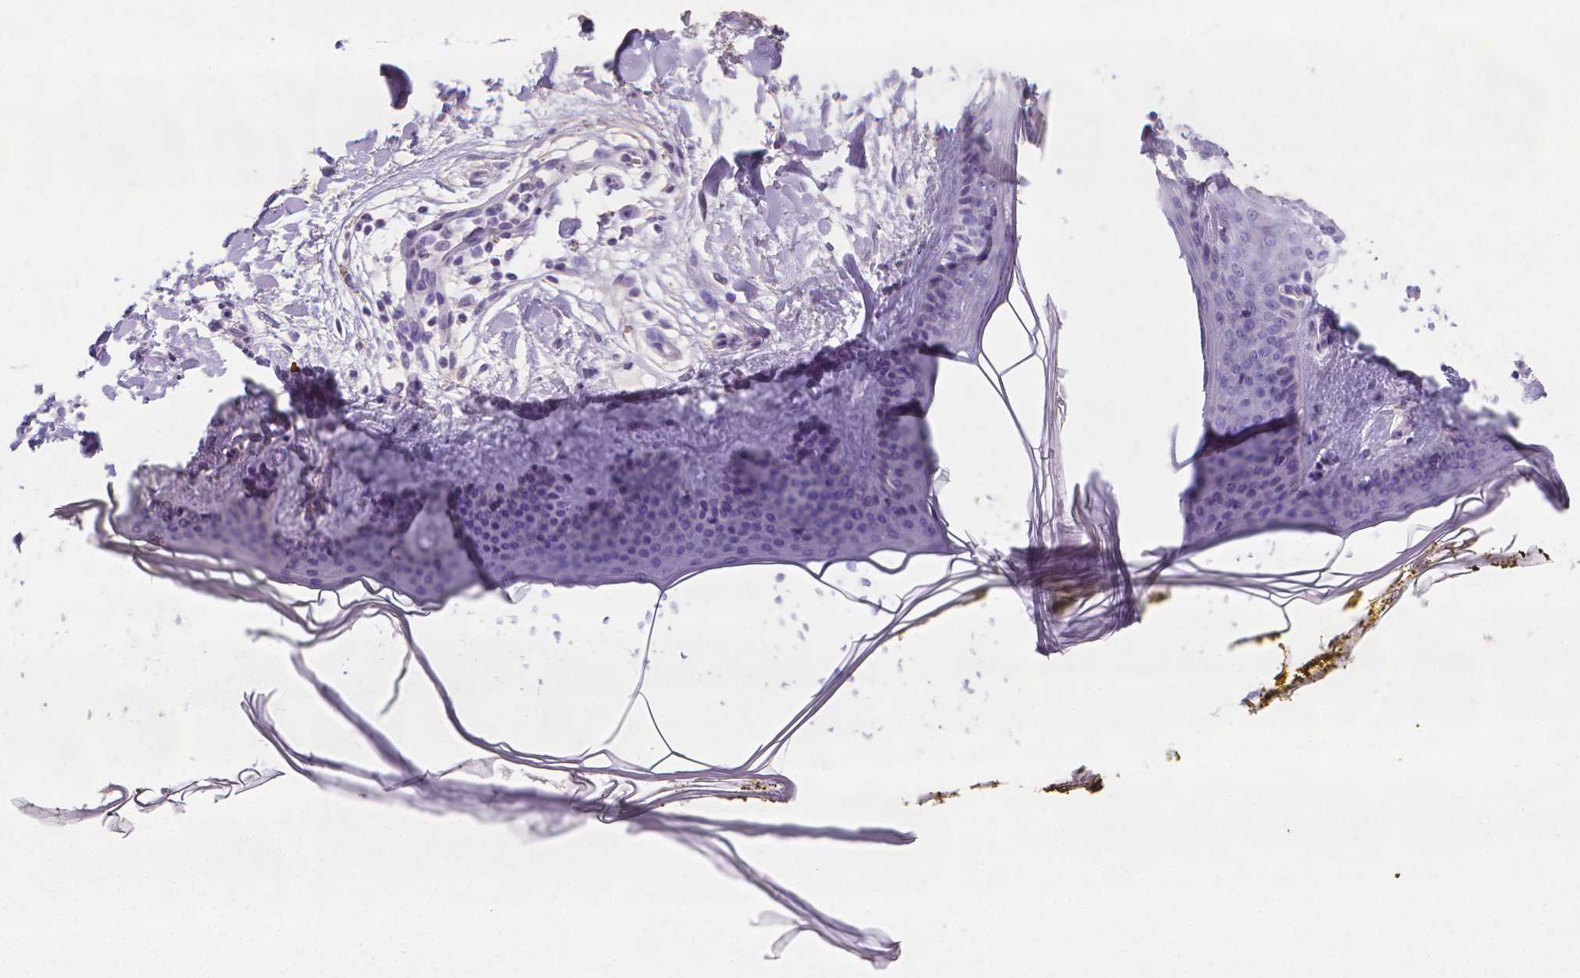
{"staining": {"intensity": "negative", "quantity": "none", "location": "none"}, "tissue": "skin", "cell_type": "Fibroblasts", "image_type": "normal", "snomed": [{"axis": "morphology", "description": "Normal tissue, NOS"}, {"axis": "topography", "description": "Skin"}], "caption": "High power microscopy micrograph of an immunohistochemistry (IHC) image of unremarkable skin, revealing no significant staining in fibroblasts.", "gene": "XPNPEP2", "patient": {"sex": "female", "age": 34}}